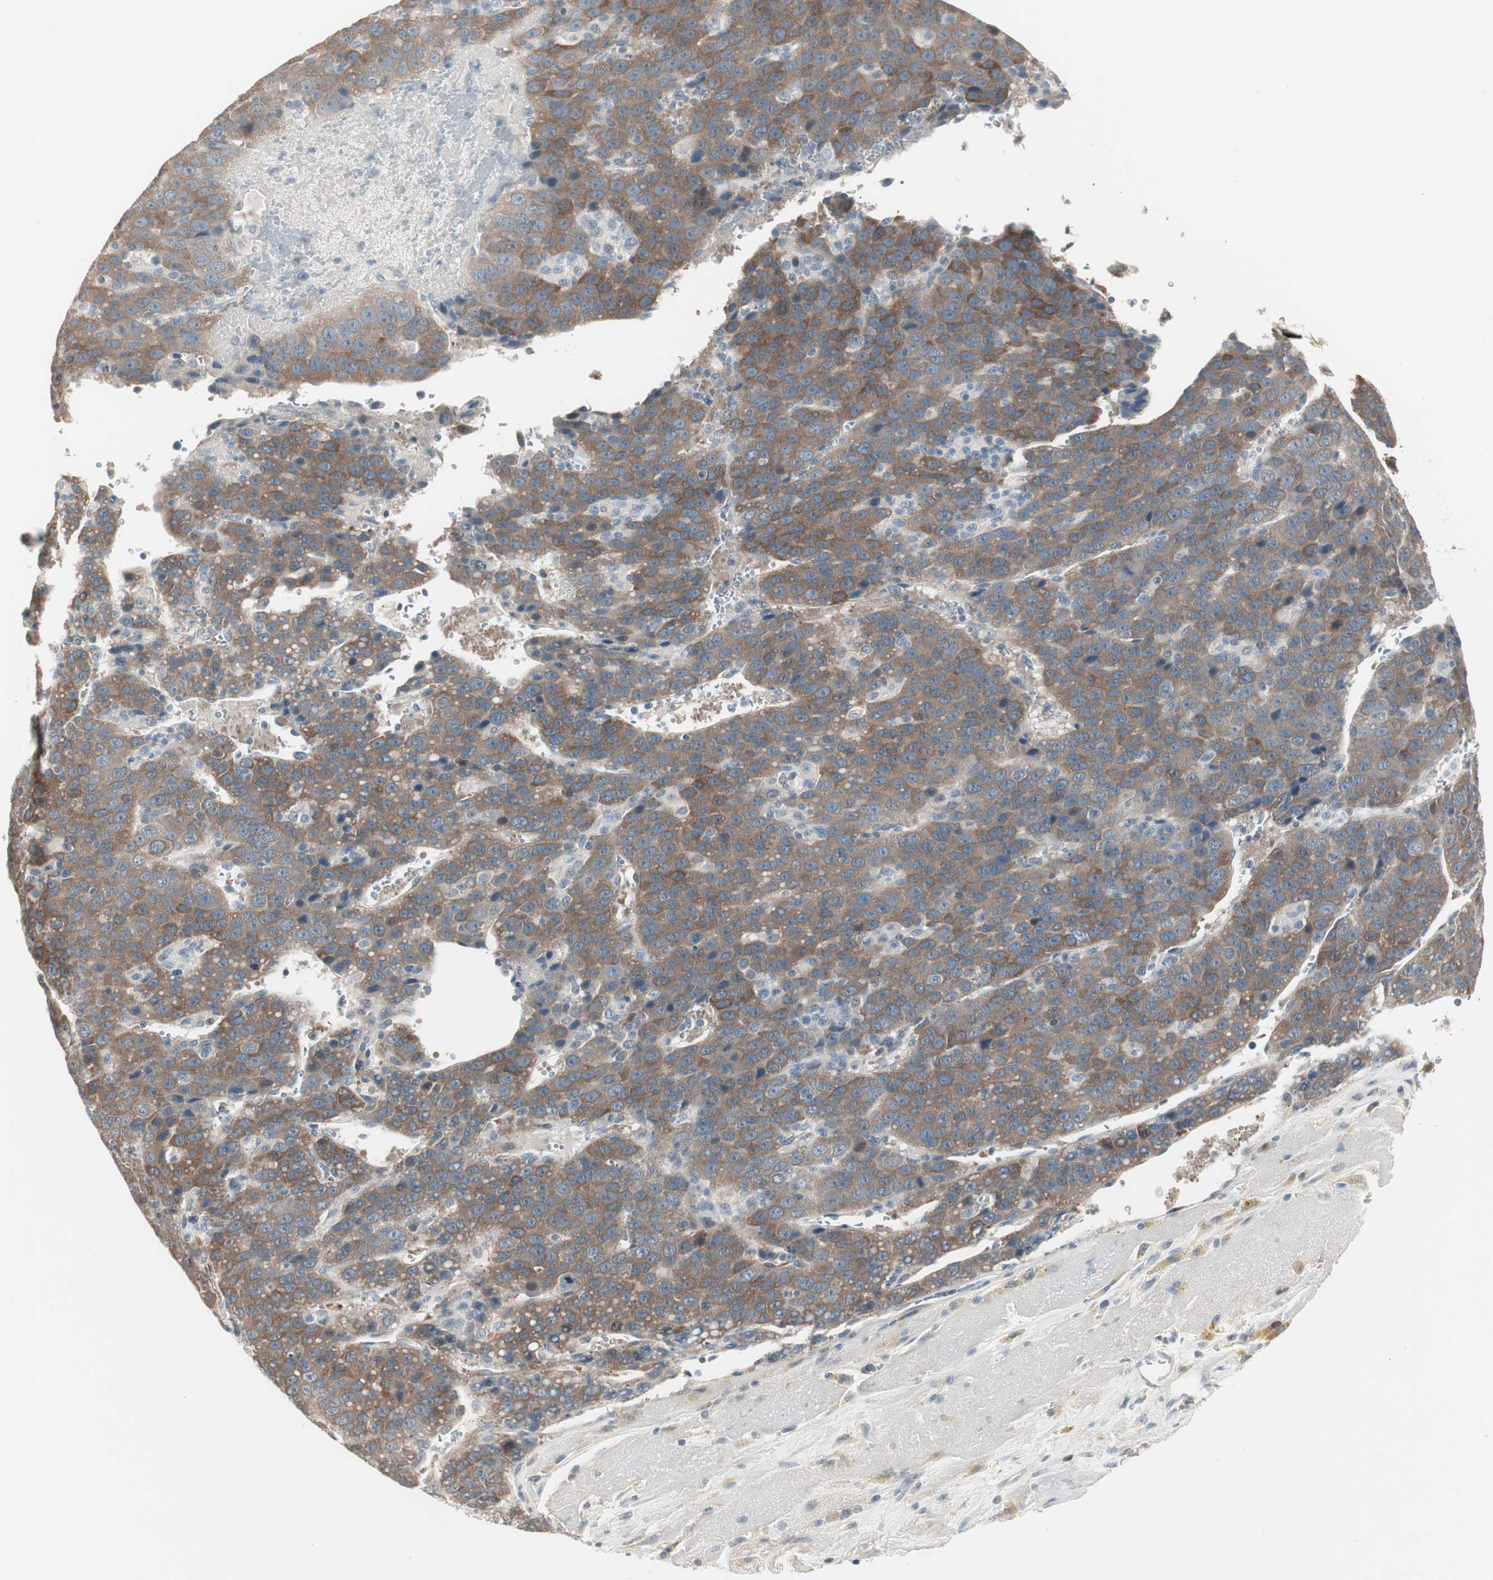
{"staining": {"intensity": "moderate", "quantity": ">75%", "location": "cytoplasmic/membranous"}, "tissue": "liver cancer", "cell_type": "Tumor cells", "image_type": "cancer", "snomed": [{"axis": "morphology", "description": "Carcinoma, Hepatocellular, NOS"}, {"axis": "topography", "description": "Liver"}], "caption": "Moderate cytoplasmic/membranous protein staining is present in about >75% of tumor cells in liver hepatocellular carcinoma.", "gene": "PDZK1", "patient": {"sex": "female", "age": 53}}